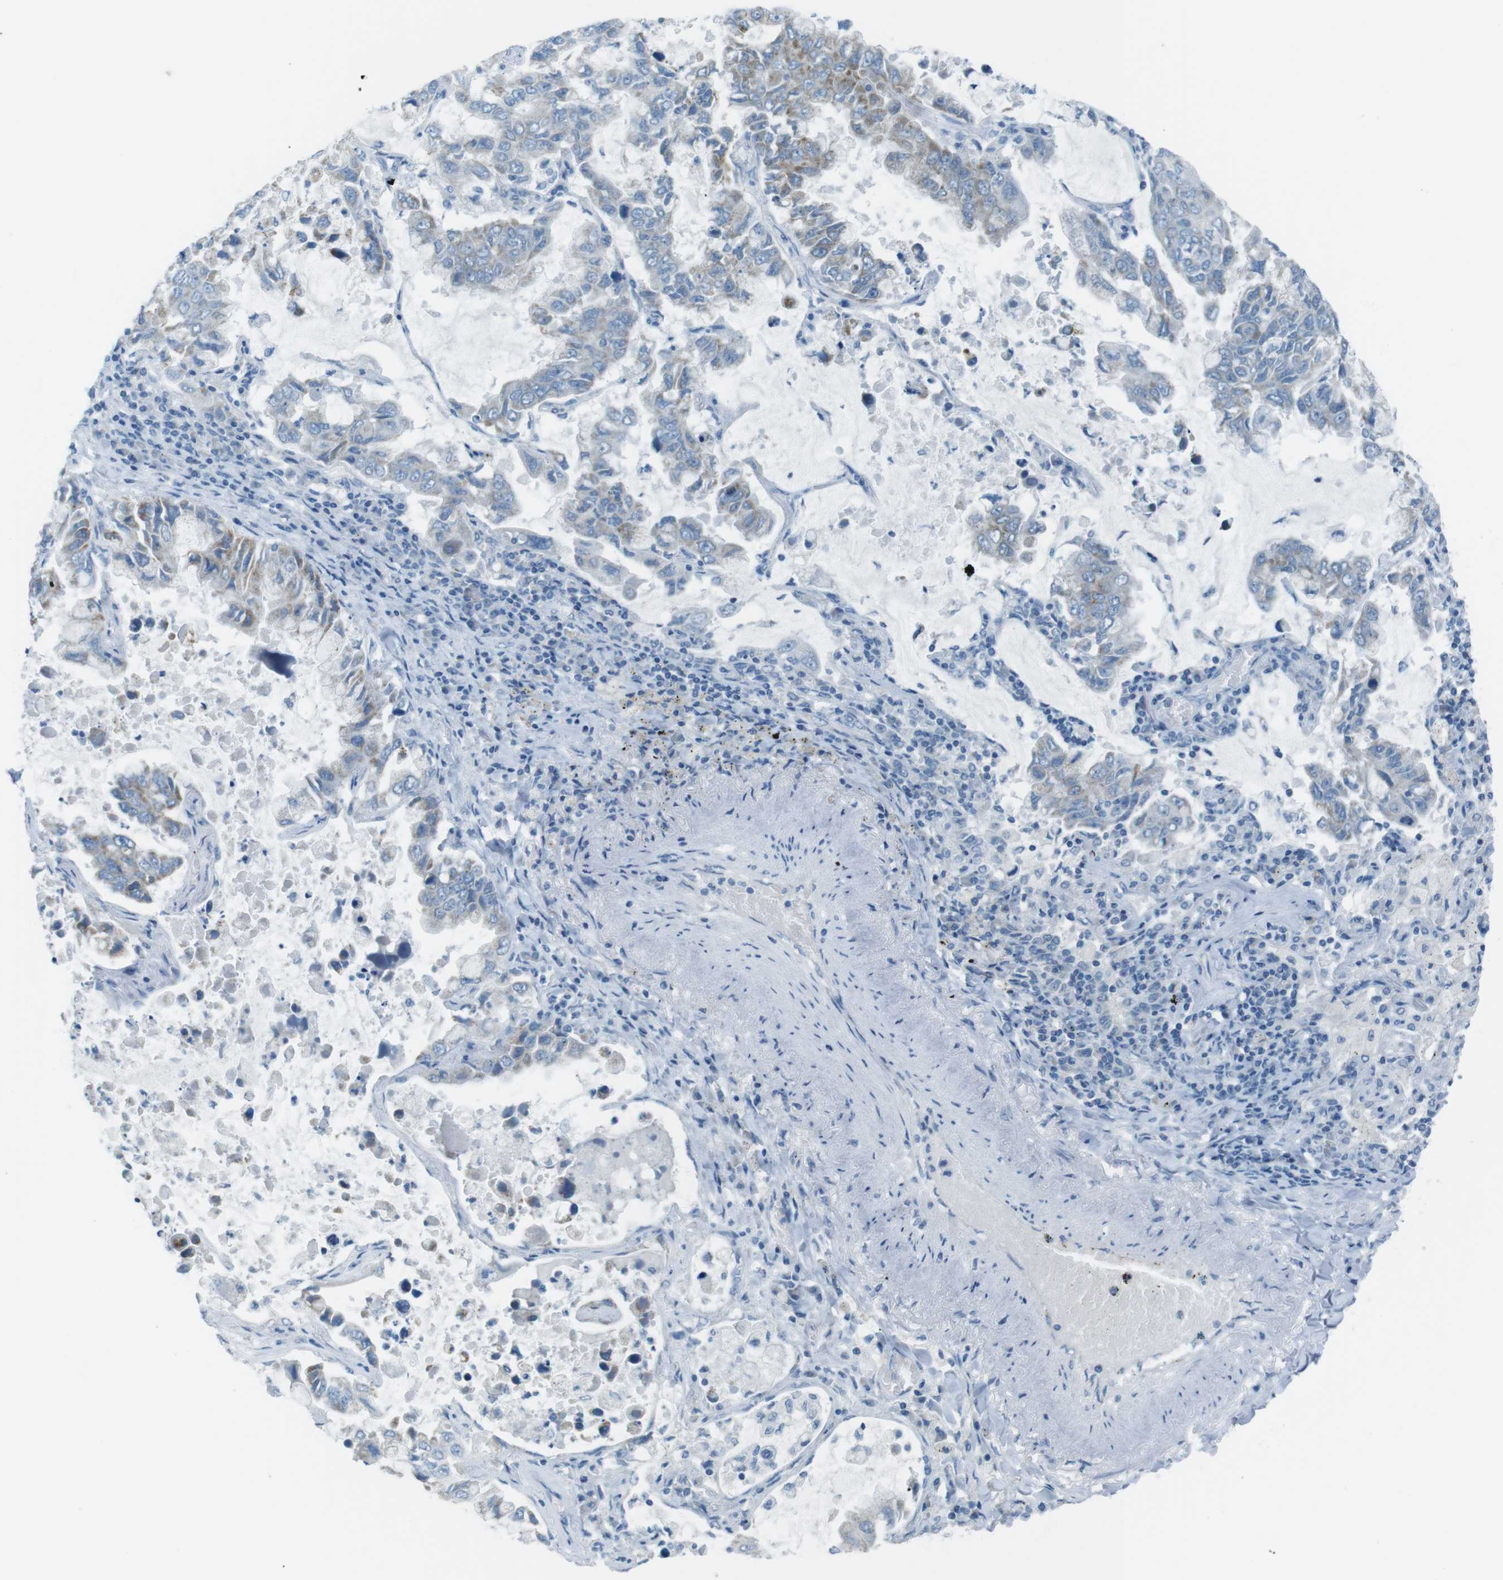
{"staining": {"intensity": "weak", "quantity": "<25%", "location": "cytoplasmic/membranous"}, "tissue": "lung cancer", "cell_type": "Tumor cells", "image_type": "cancer", "snomed": [{"axis": "morphology", "description": "Adenocarcinoma, NOS"}, {"axis": "topography", "description": "Lung"}], "caption": "Tumor cells show no significant staining in lung cancer (adenocarcinoma). The staining is performed using DAB brown chromogen with nuclei counter-stained in using hematoxylin.", "gene": "DNAJA3", "patient": {"sex": "male", "age": 64}}